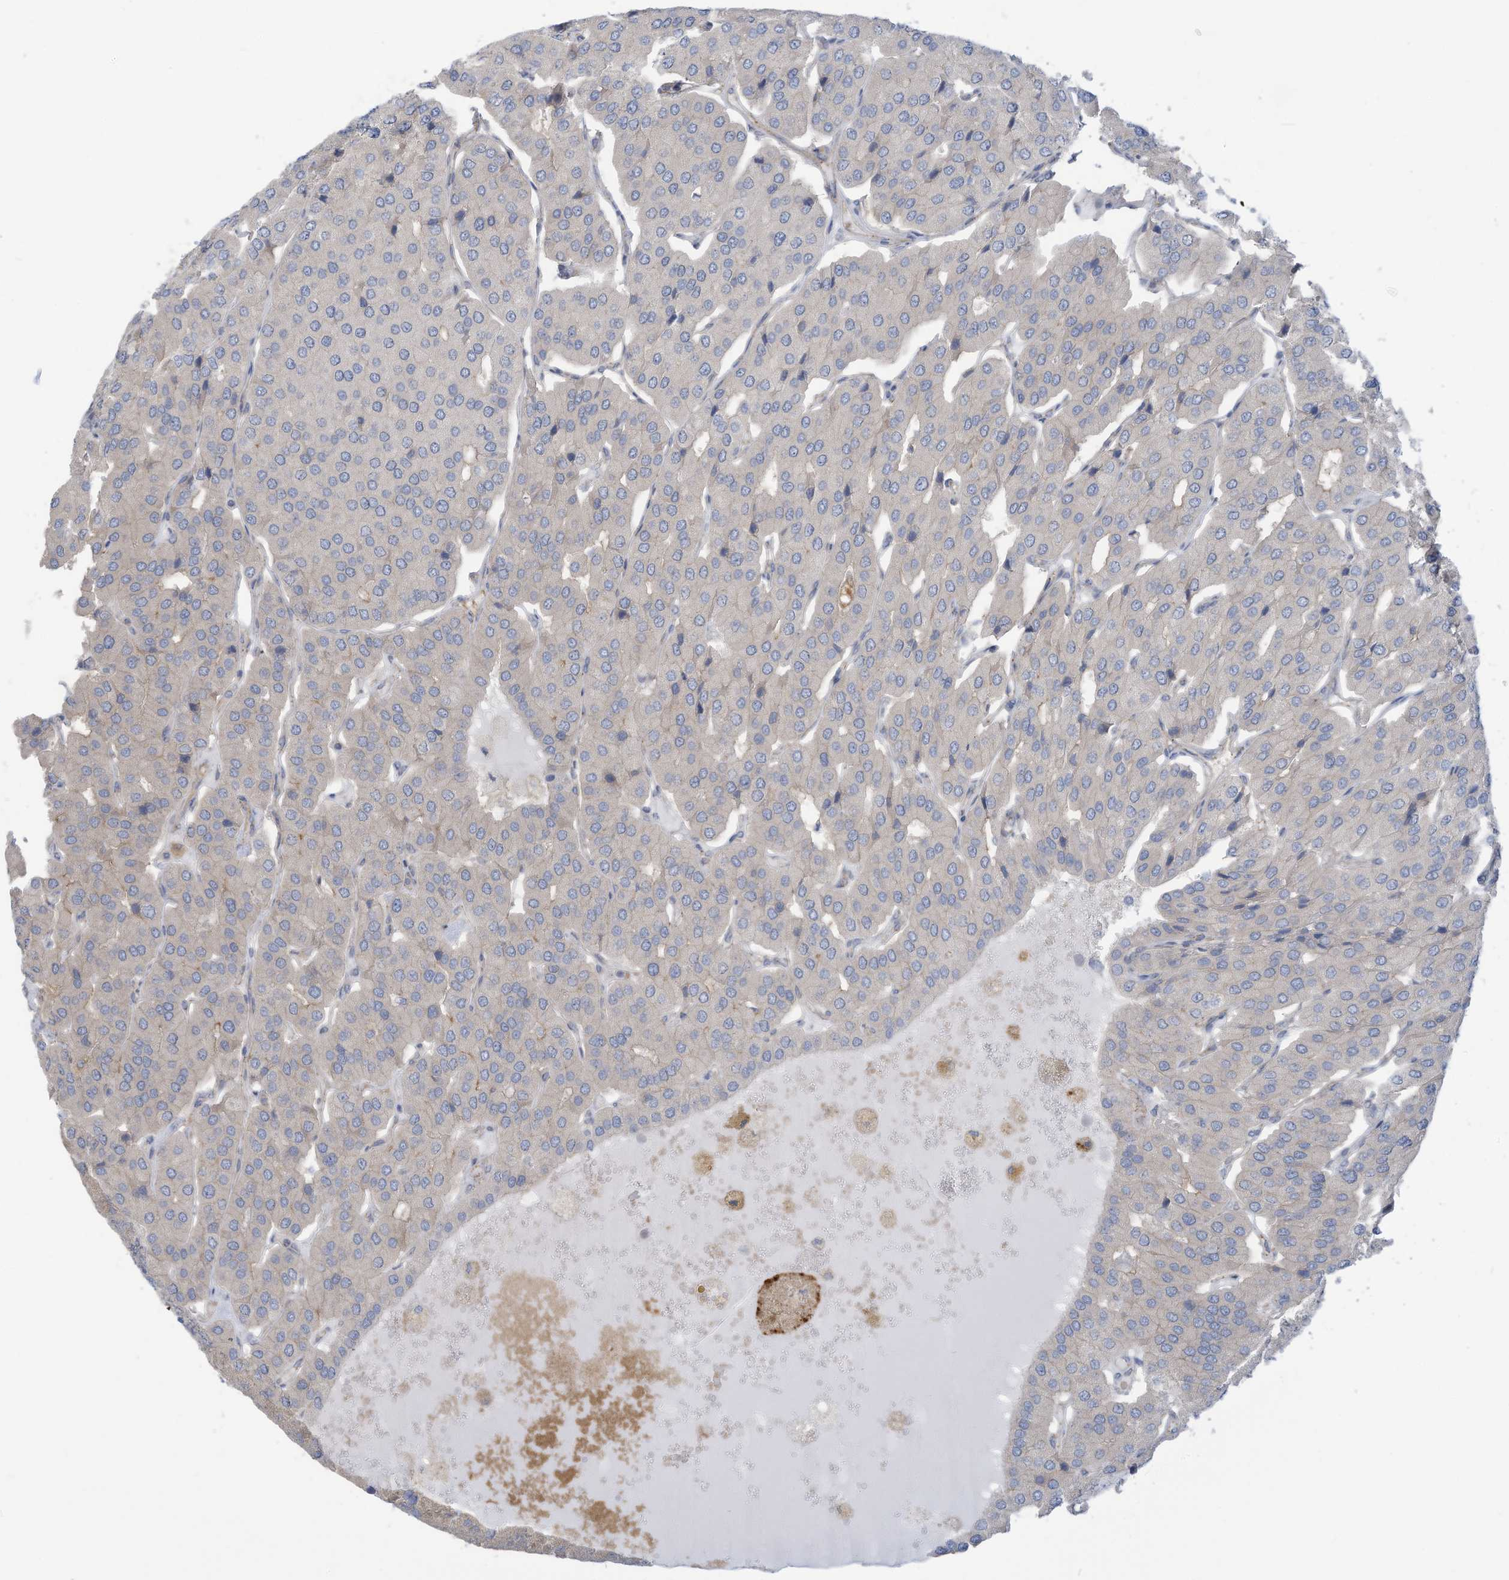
{"staining": {"intensity": "negative", "quantity": "none", "location": "none"}, "tissue": "parathyroid gland", "cell_type": "Glandular cells", "image_type": "normal", "snomed": [{"axis": "morphology", "description": "Normal tissue, NOS"}, {"axis": "morphology", "description": "Adenoma, NOS"}, {"axis": "topography", "description": "Parathyroid gland"}], "caption": "The immunohistochemistry histopathology image has no significant expression in glandular cells of parathyroid gland.", "gene": "ADAT2", "patient": {"sex": "female", "age": 86}}